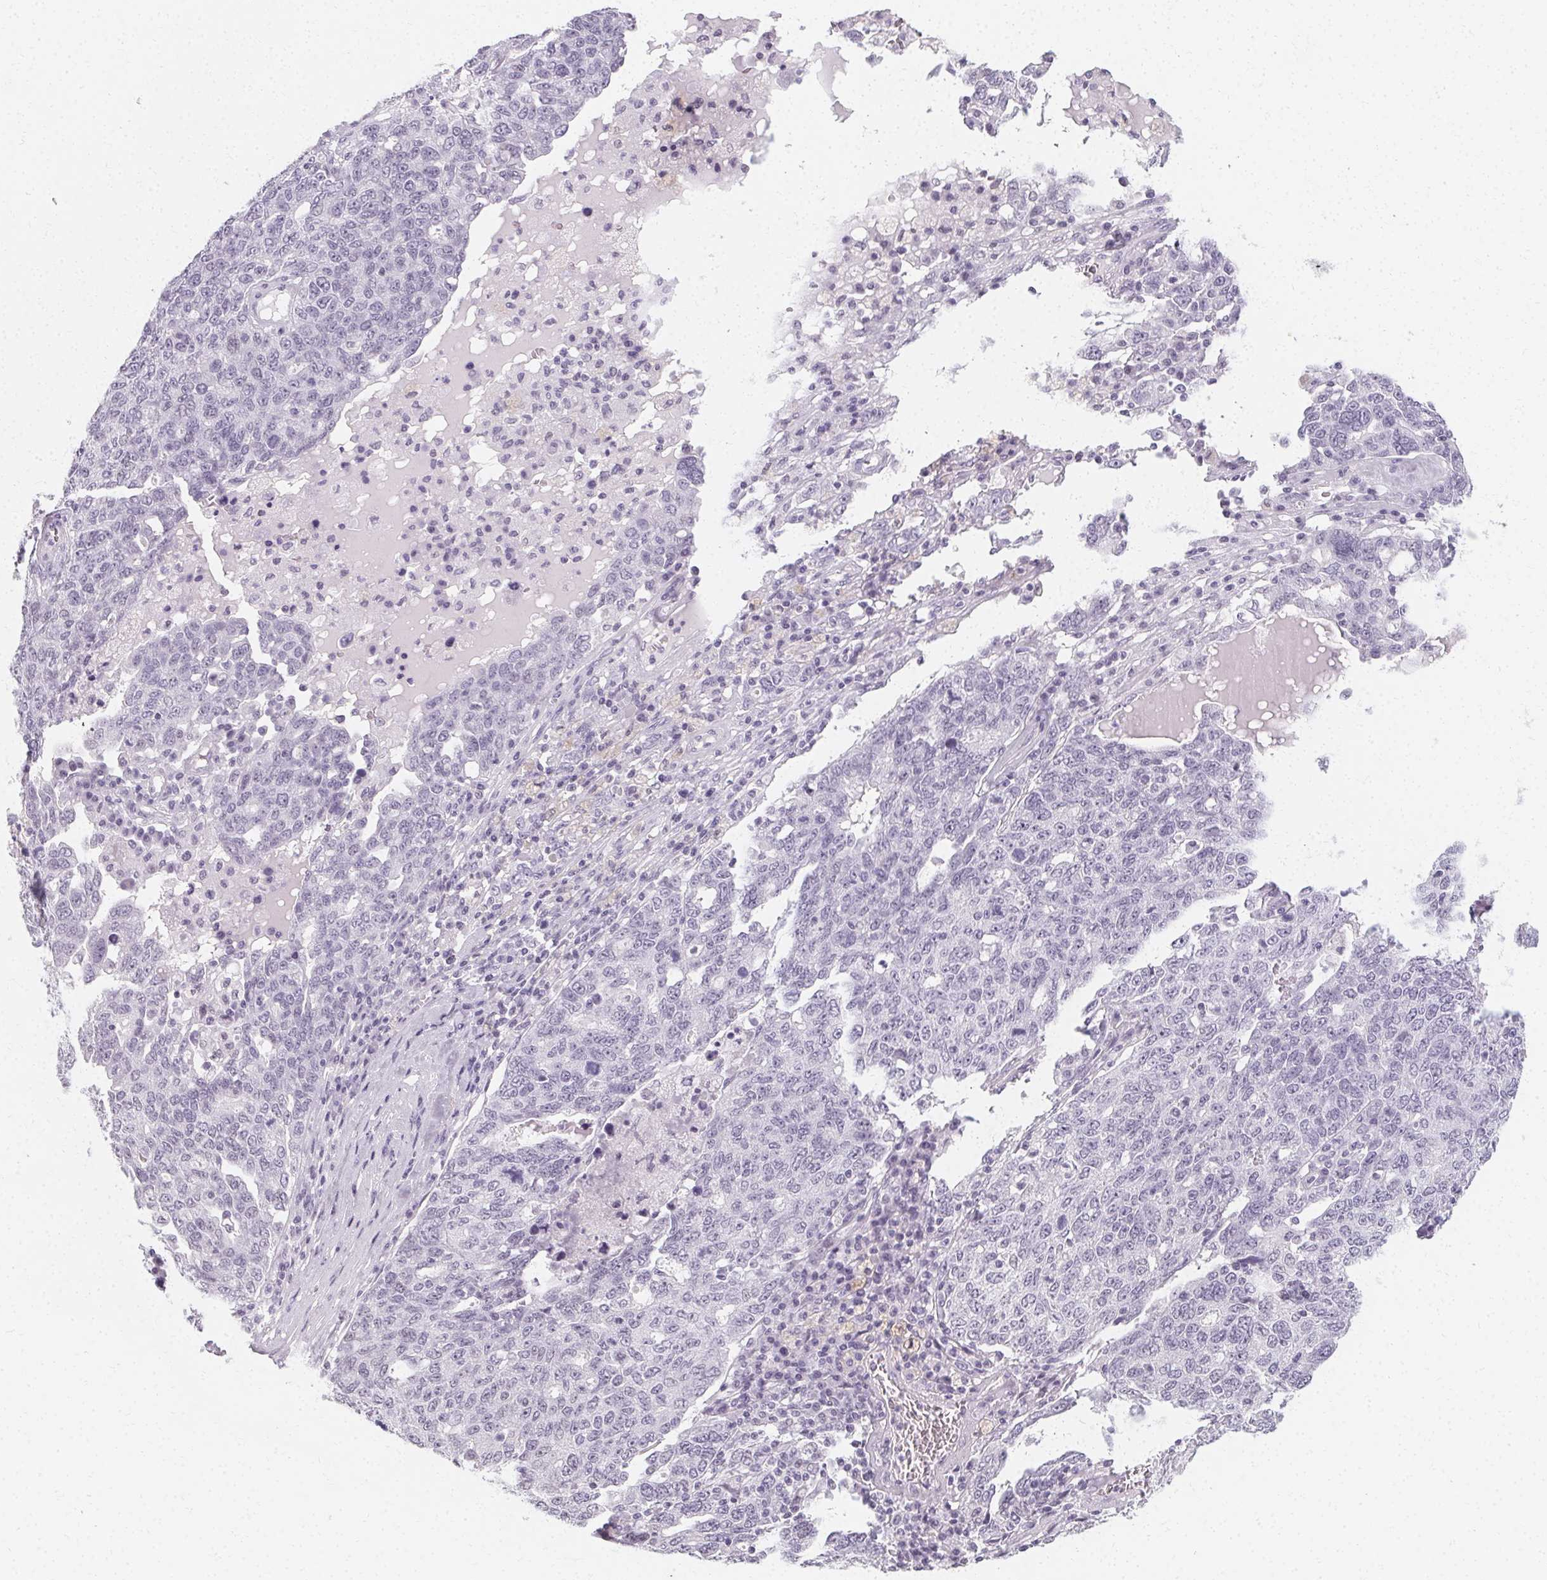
{"staining": {"intensity": "negative", "quantity": "none", "location": "none"}, "tissue": "ovarian cancer", "cell_type": "Tumor cells", "image_type": "cancer", "snomed": [{"axis": "morphology", "description": "Carcinoma, endometroid"}, {"axis": "topography", "description": "Ovary"}], "caption": "DAB immunohistochemical staining of ovarian endometroid carcinoma demonstrates no significant expression in tumor cells. Nuclei are stained in blue.", "gene": "SYNPR", "patient": {"sex": "female", "age": 62}}